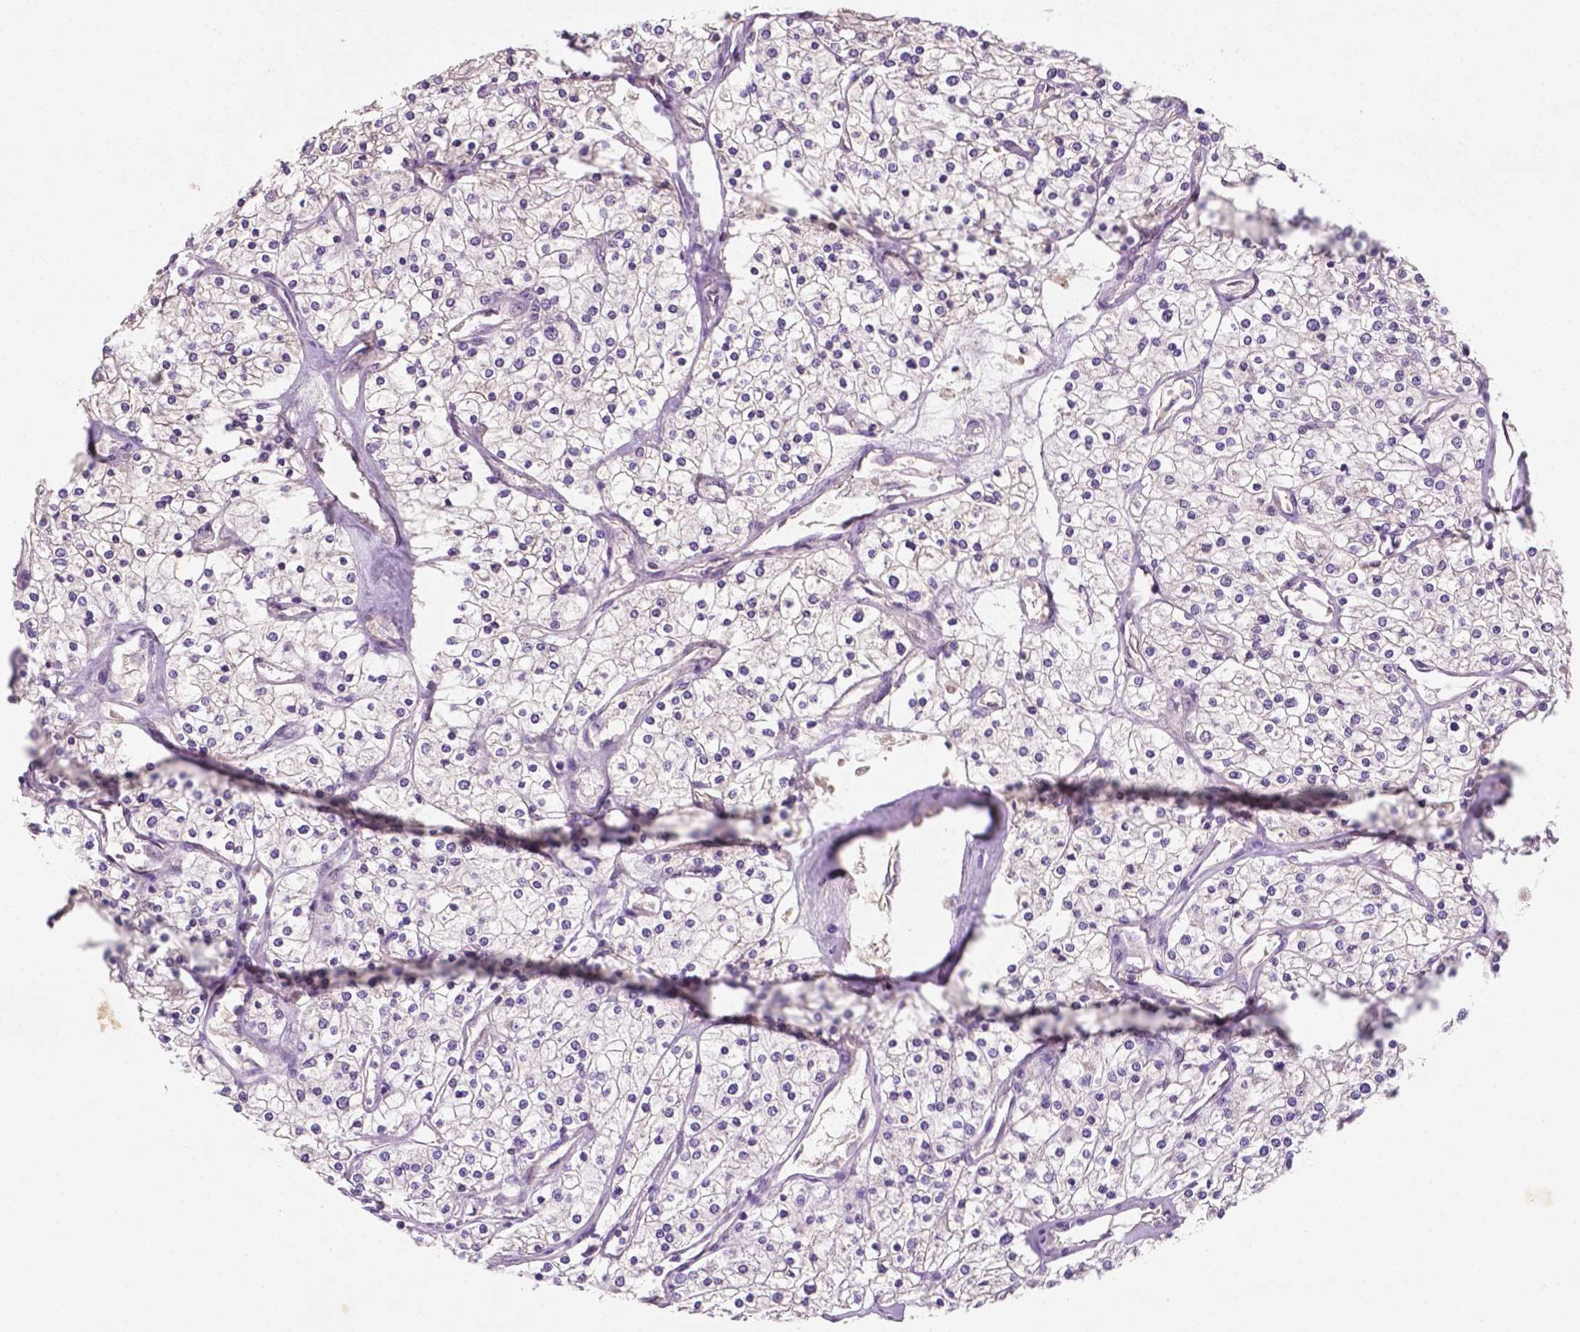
{"staining": {"intensity": "negative", "quantity": "none", "location": "none"}, "tissue": "renal cancer", "cell_type": "Tumor cells", "image_type": "cancer", "snomed": [{"axis": "morphology", "description": "Adenocarcinoma, NOS"}, {"axis": "topography", "description": "Kidney"}], "caption": "IHC micrograph of neoplastic tissue: human adenocarcinoma (renal) stained with DAB demonstrates no significant protein expression in tumor cells.", "gene": "MROH6", "patient": {"sex": "male", "age": 80}}